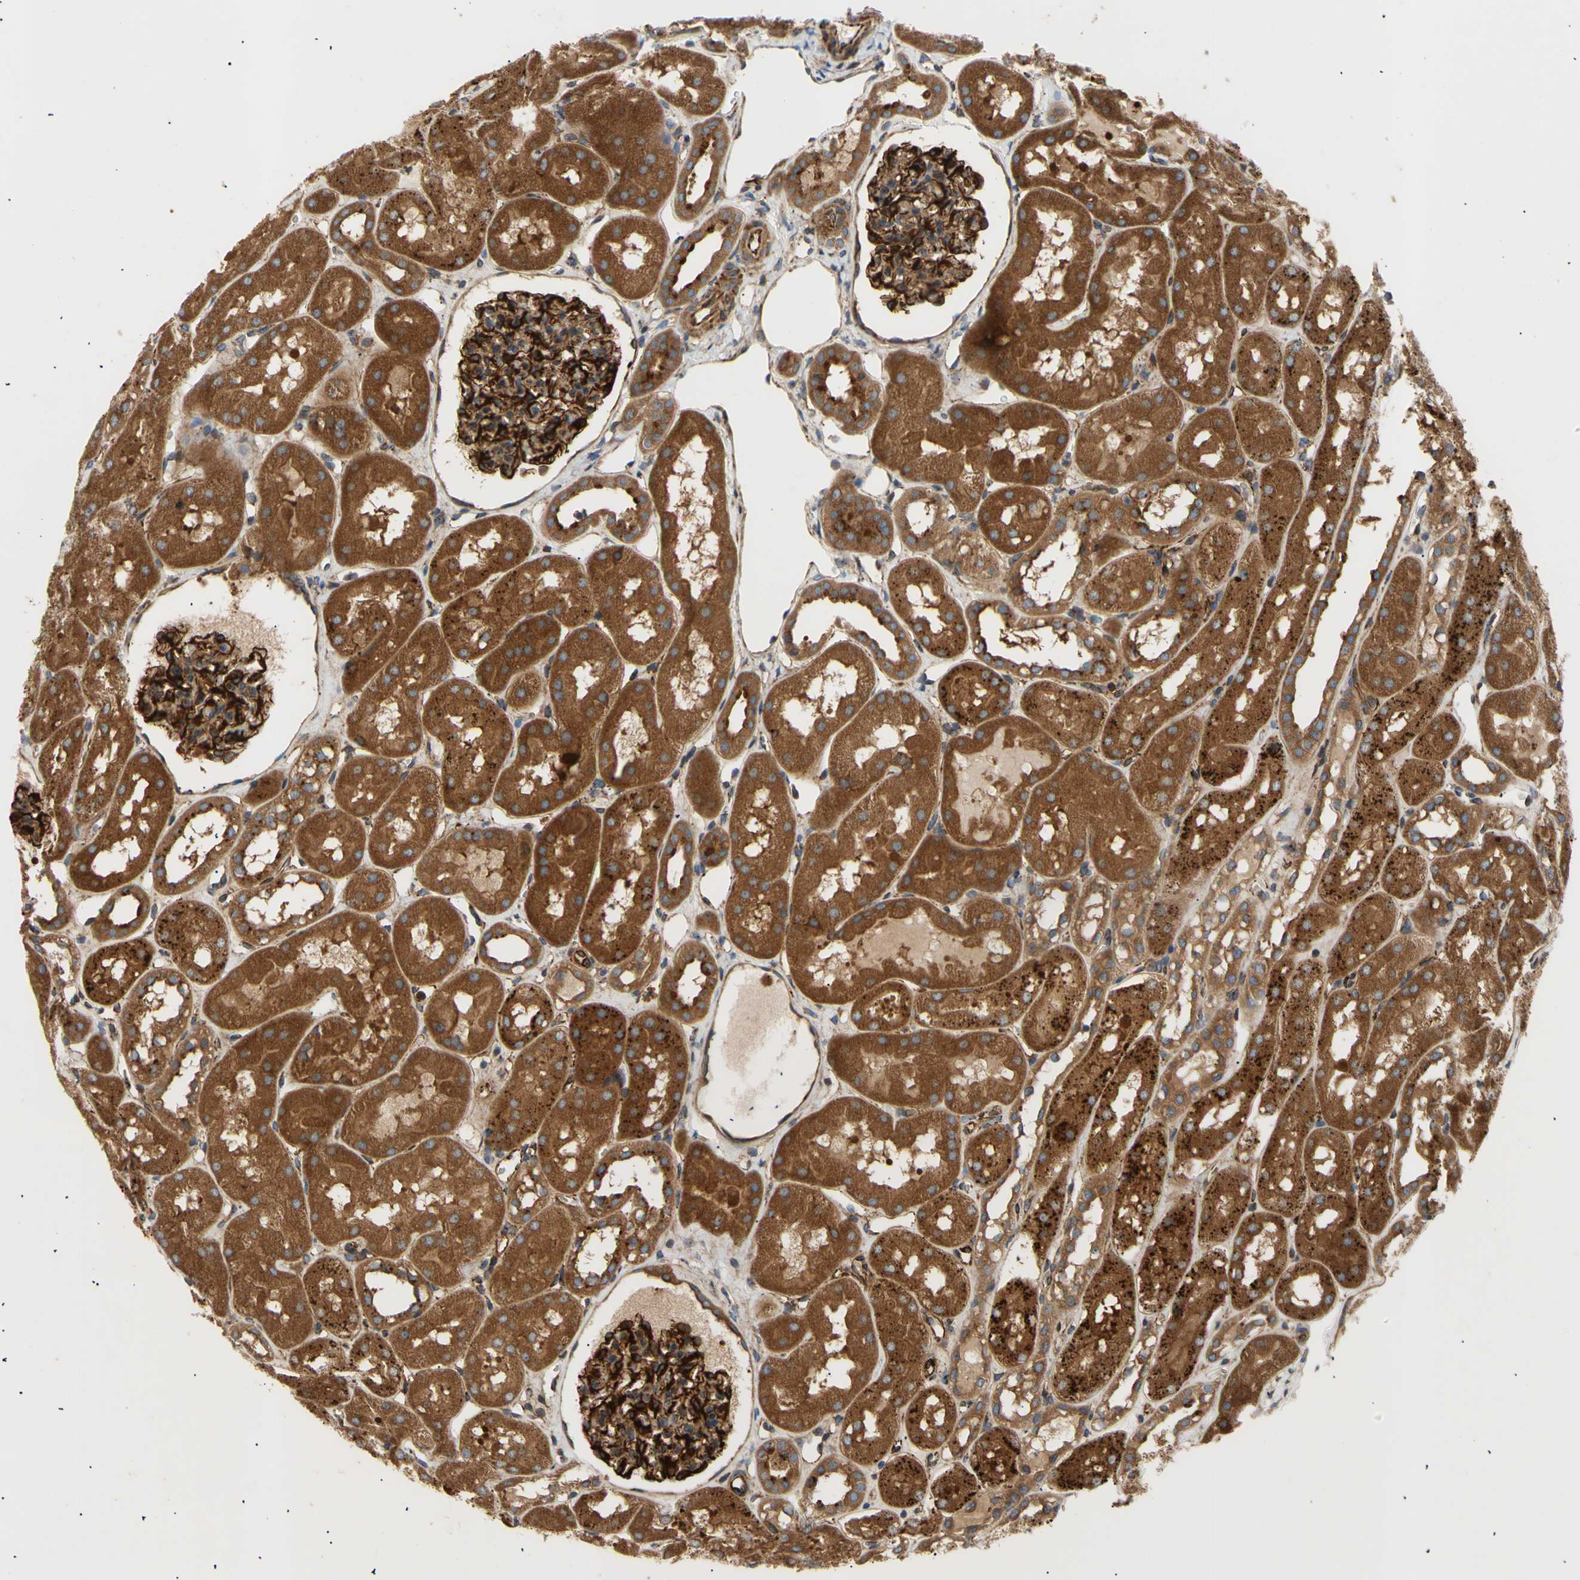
{"staining": {"intensity": "strong", "quantity": "25%-75%", "location": "cytoplasmic/membranous"}, "tissue": "kidney", "cell_type": "Cells in glomeruli", "image_type": "normal", "snomed": [{"axis": "morphology", "description": "Normal tissue, NOS"}, {"axis": "topography", "description": "Kidney"}, {"axis": "topography", "description": "Urinary bladder"}], "caption": "Normal kidney displays strong cytoplasmic/membranous positivity in approximately 25%-75% of cells in glomeruli, visualized by immunohistochemistry.", "gene": "TUBG2", "patient": {"sex": "male", "age": 16}}